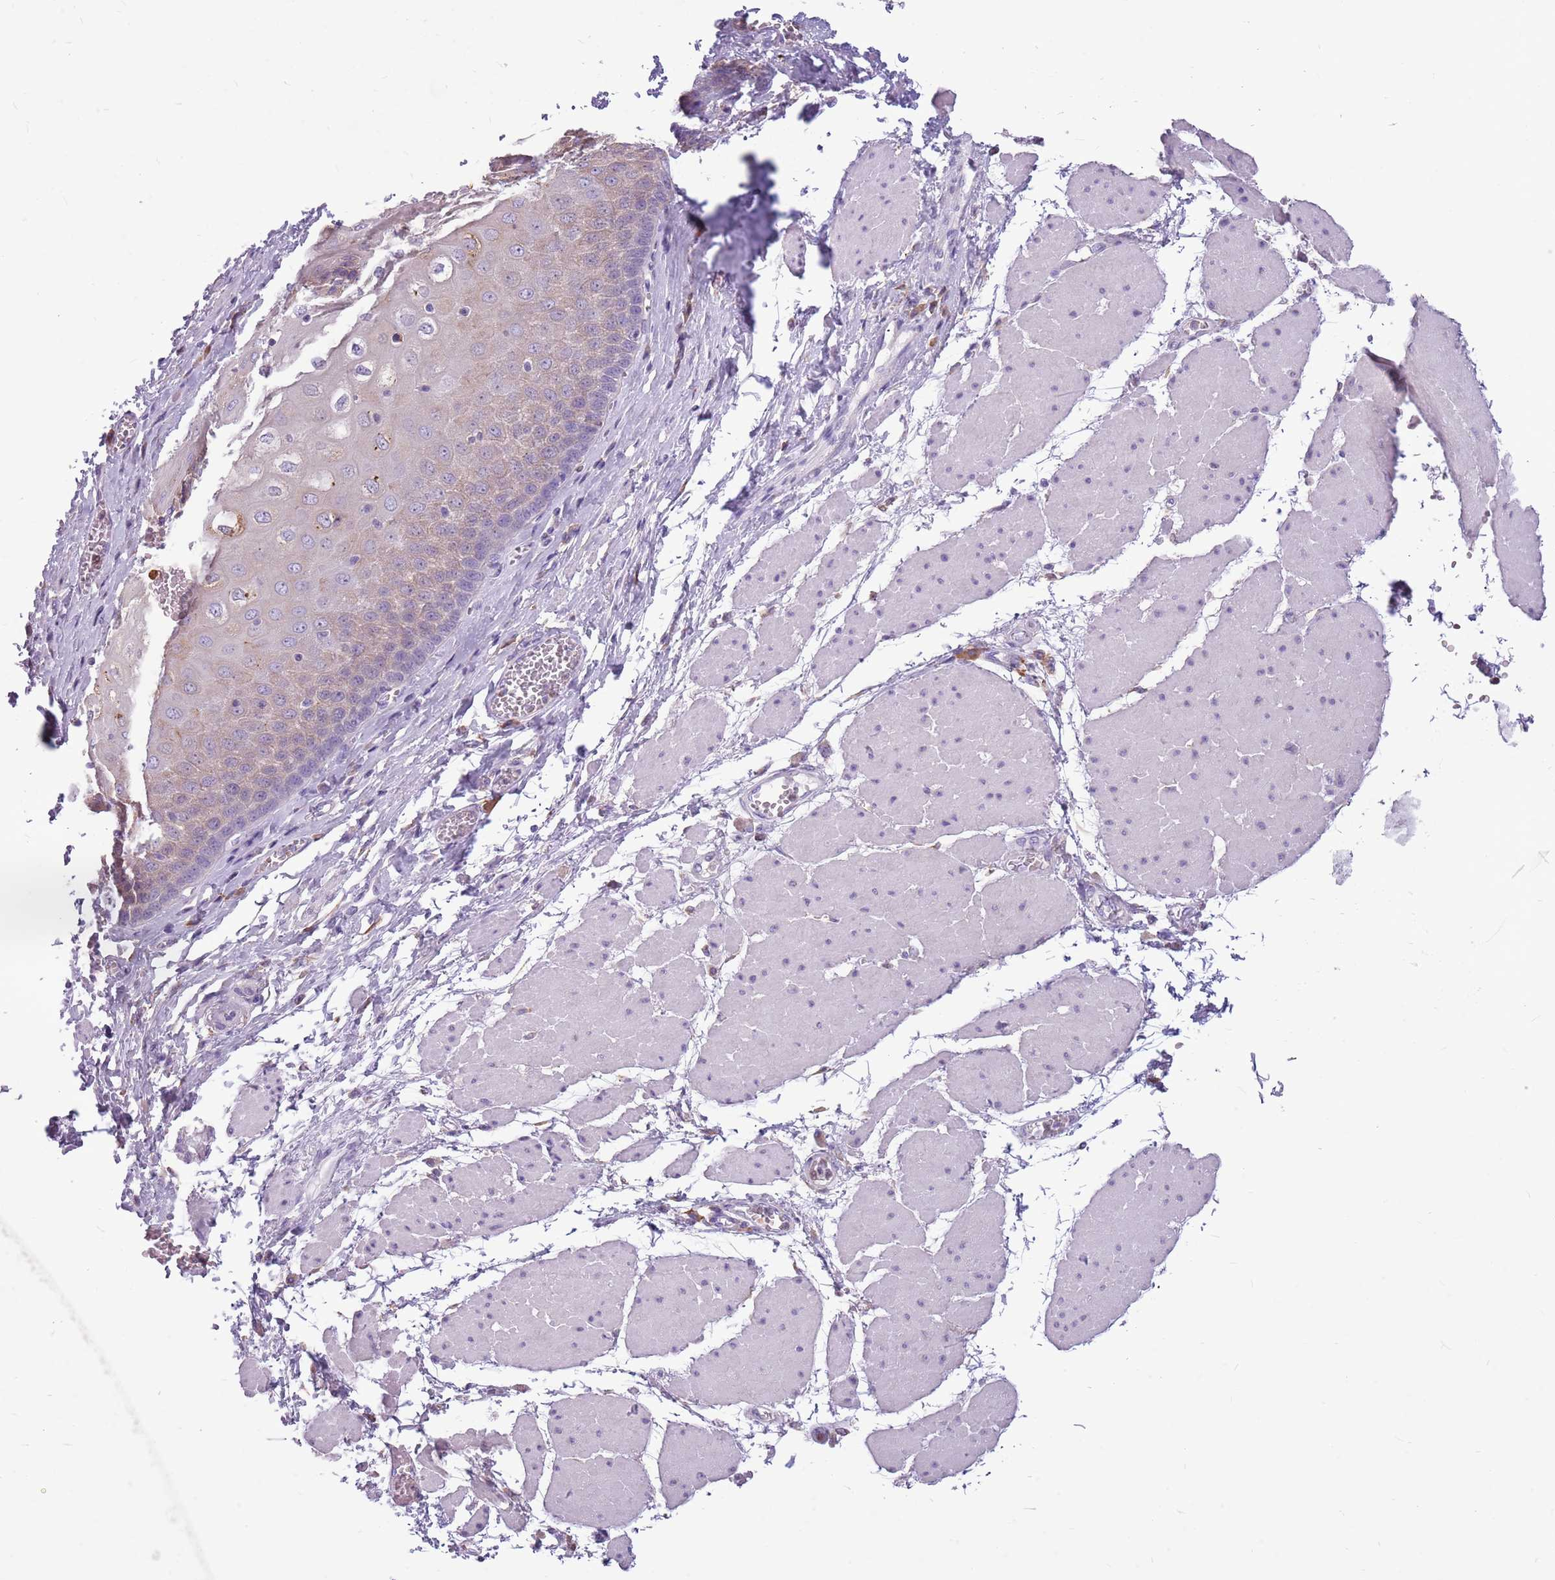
{"staining": {"intensity": "weak", "quantity": "25%-75%", "location": "cytoplasmic/membranous"}, "tissue": "esophagus", "cell_type": "Squamous epithelial cells", "image_type": "normal", "snomed": [{"axis": "morphology", "description": "Normal tissue, NOS"}, {"axis": "topography", "description": "Esophagus"}], "caption": "Human esophagus stained for a protein (brown) exhibits weak cytoplasmic/membranous positive staining in about 25%-75% of squamous epithelial cells.", "gene": "KCTD19", "patient": {"sex": "male", "age": 60}}